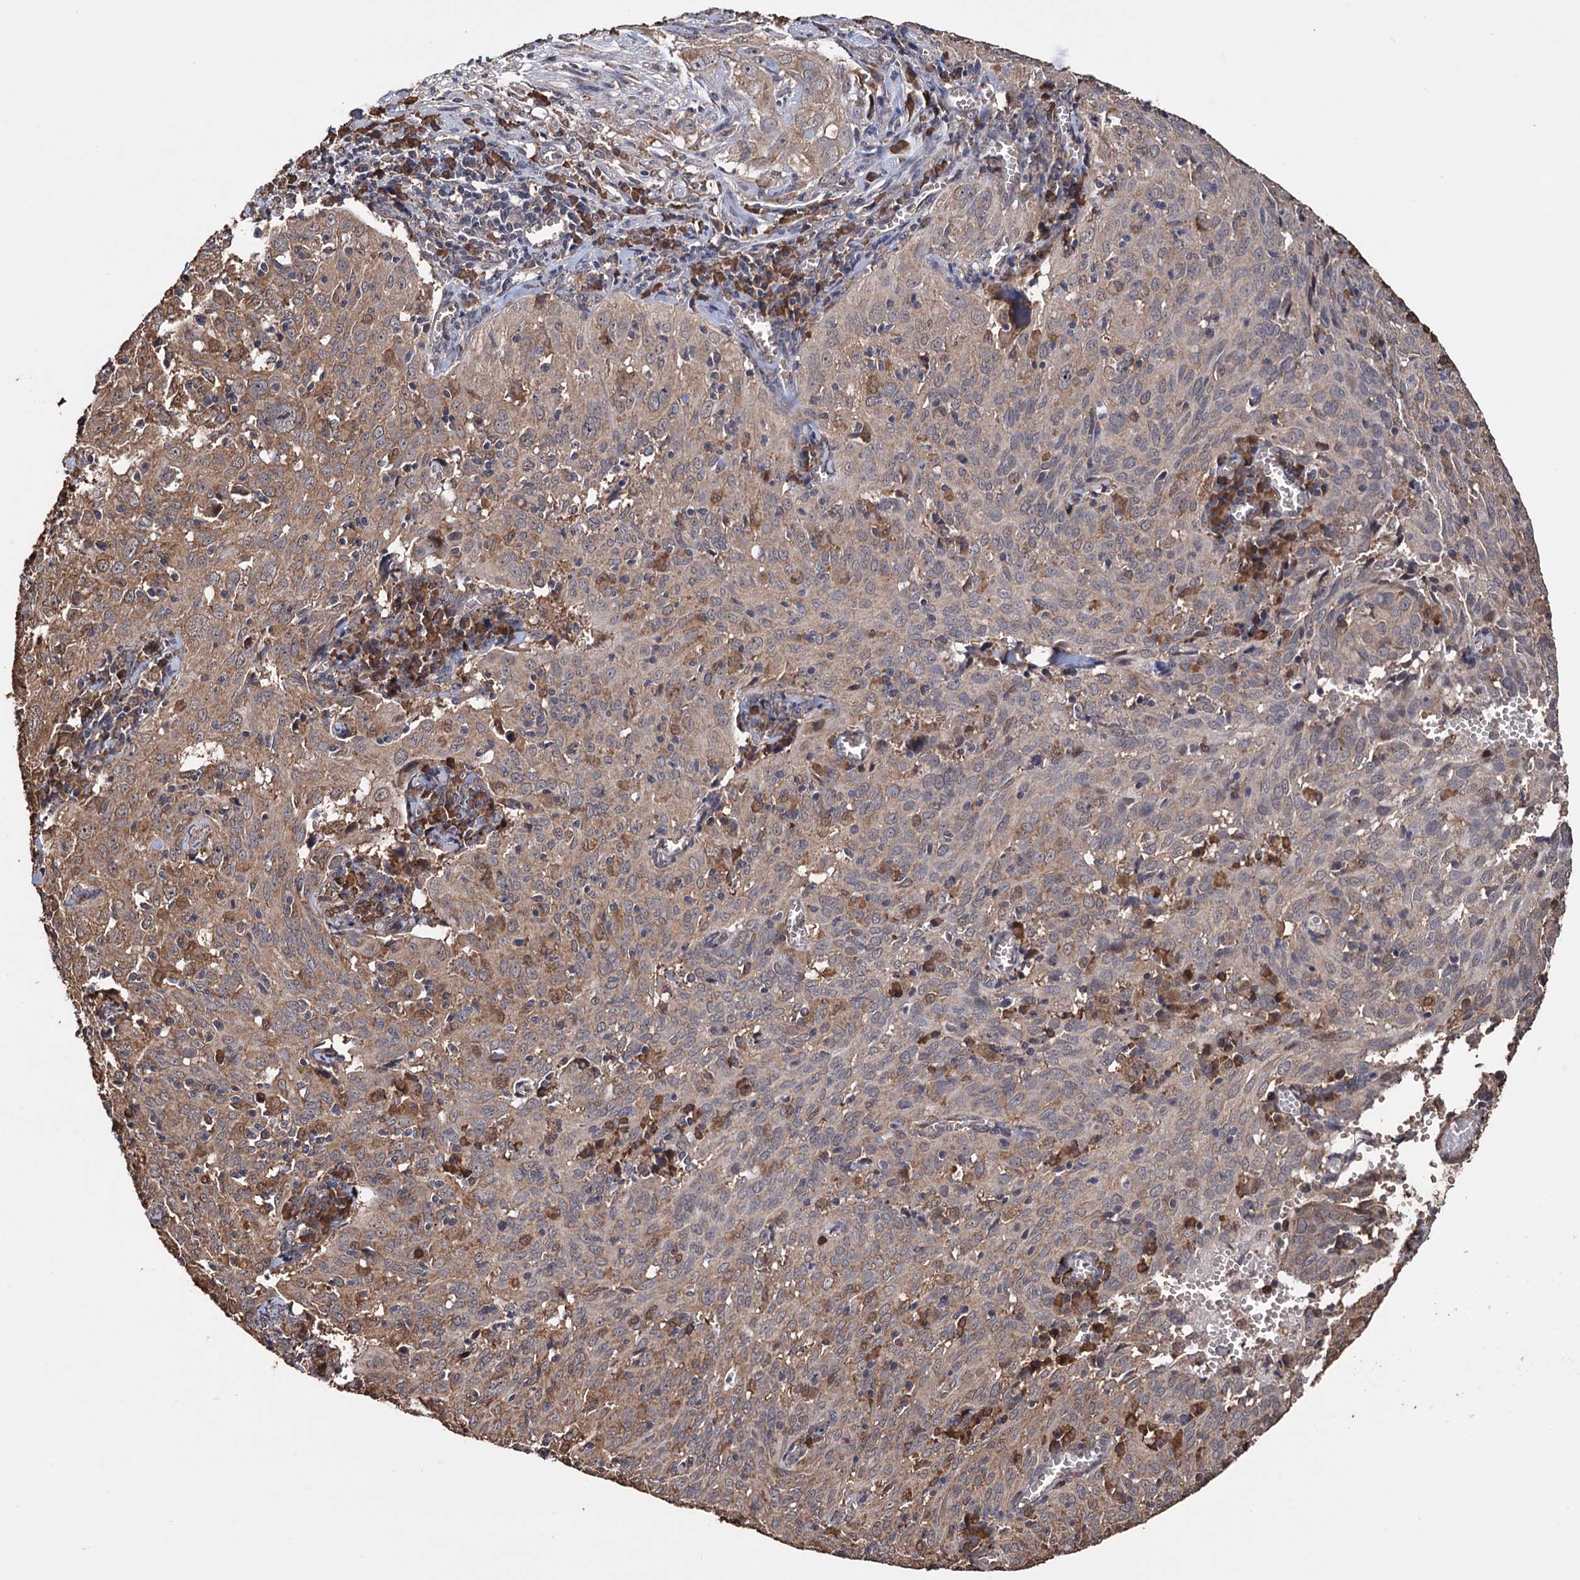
{"staining": {"intensity": "weak", "quantity": "25%-75%", "location": "cytoplasmic/membranous"}, "tissue": "cervical cancer", "cell_type": "Tumor cells", "image_type": "cancer", "snomed": [{"axis": "morphology", "description": "Squamous cell carcinoma, NOS"}, {"axis": "topography", "description": "Cervix"}], "caption": "High-magnification brightfield microscopy of cervical cancer (squamous cell carcinoma) stained with DAB (brown) and counterstained with hematoxylin (blue). tumor cells exhibit weak cytoplasmic/membranous positivity is seen in about25%-75% of cells. (Brightfield microscopy of DAB IHC at high magnification).", "gene": "TBC1D12", "patient": {"sex": "female", "age": 31}}